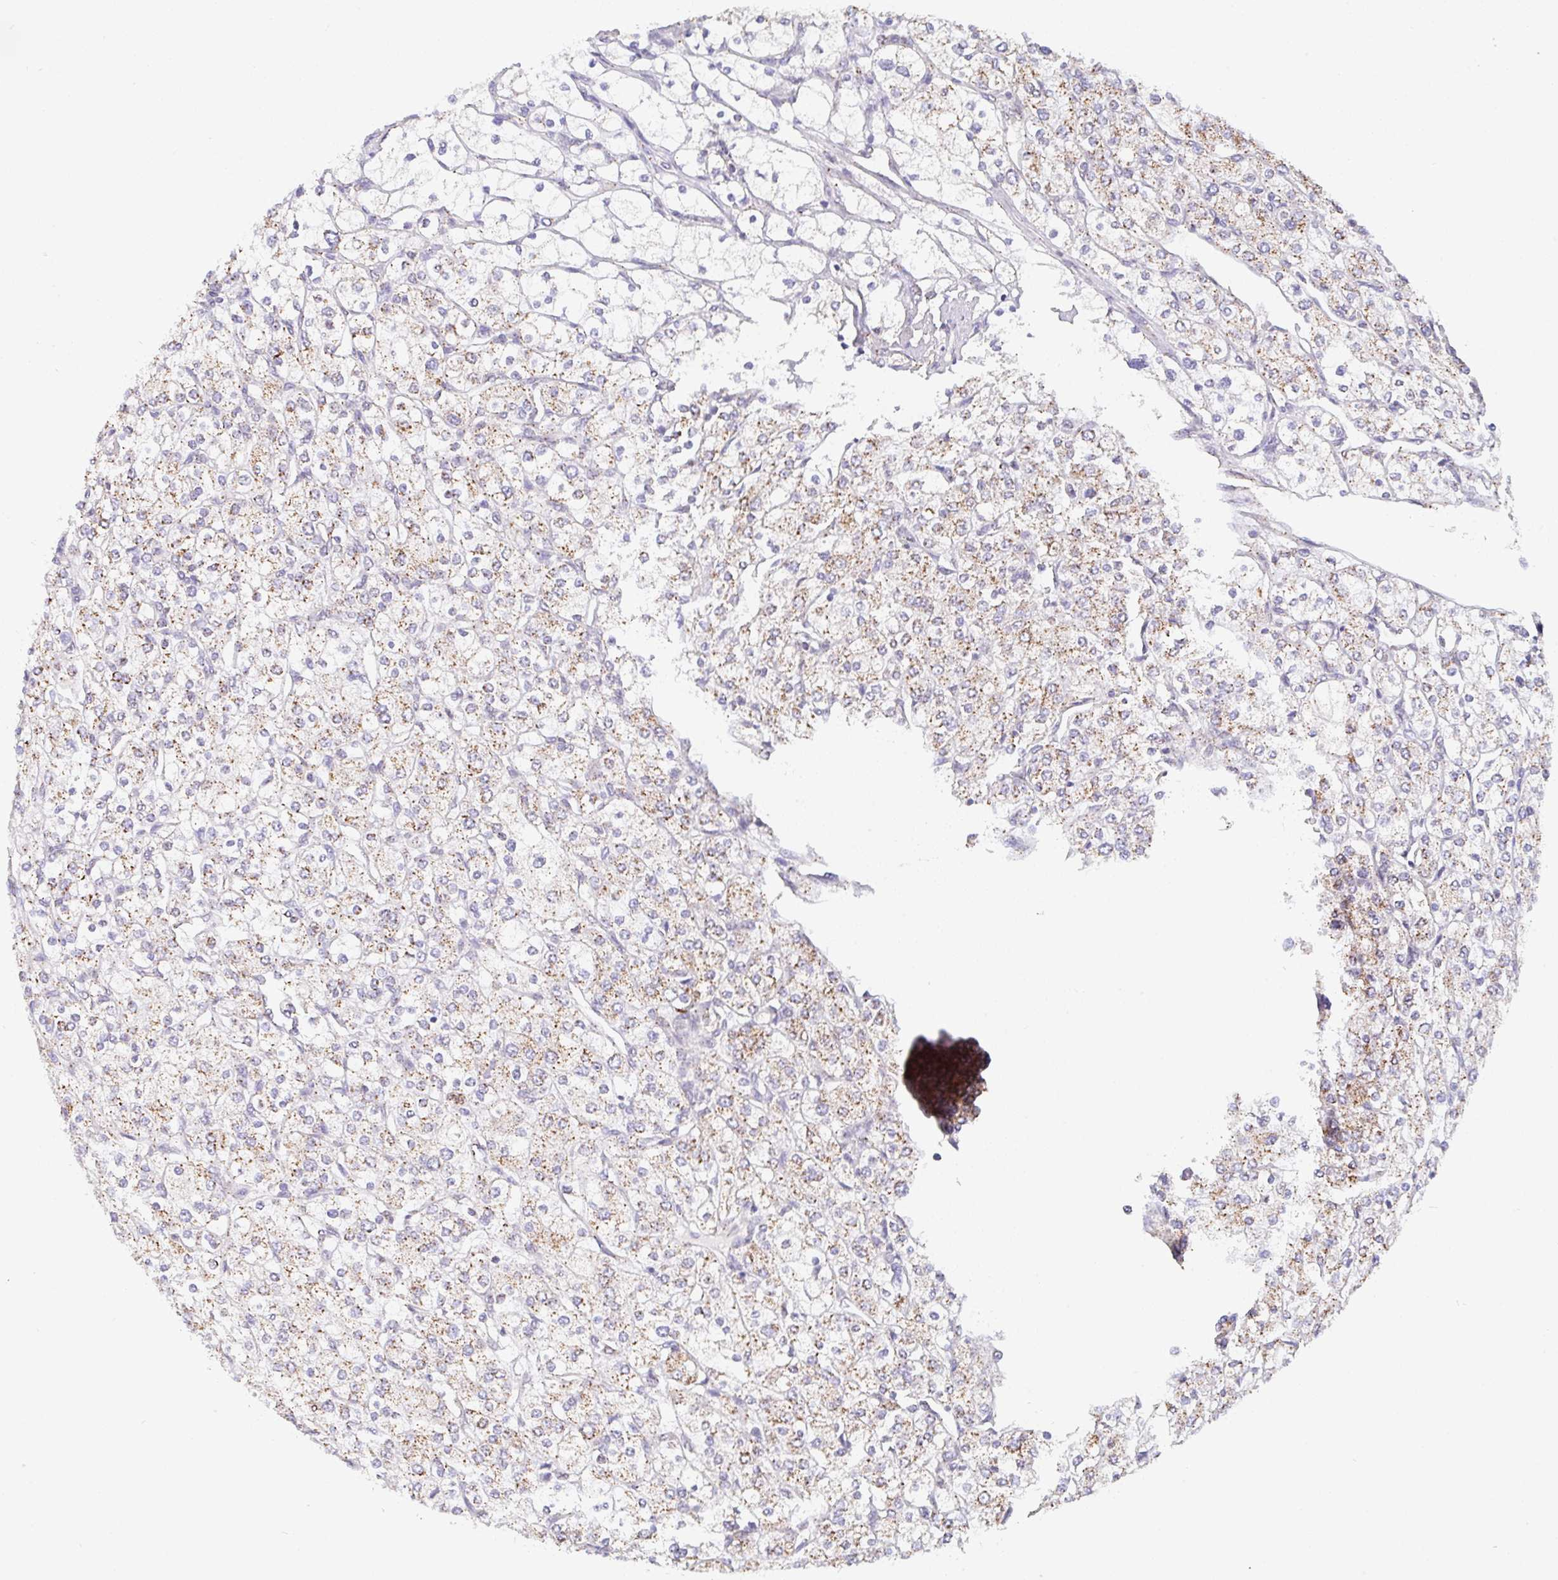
{"staining": {"intensity": "moderate", "quantity": ">75%", "location": "cytoplasmic/membranous"}, "tissue": "renal cancer", "cell_type": "Tumor cells", "image_type": "cancer", "snomed": [{"axis": "morphology", "description": "Adenocarcinoma, NOS"}, {"axis": "topography", "description": "Kidney"}], "caption": "High-power microscopy captured an immunohistochemistry image of renal cancer (adenocarcinoma), revealing moderate cytoplasmic/membranous staining in about >75% of tumor cells.", "gene": "PROSER3", "patient": {"sex": "male", "age": 80}}